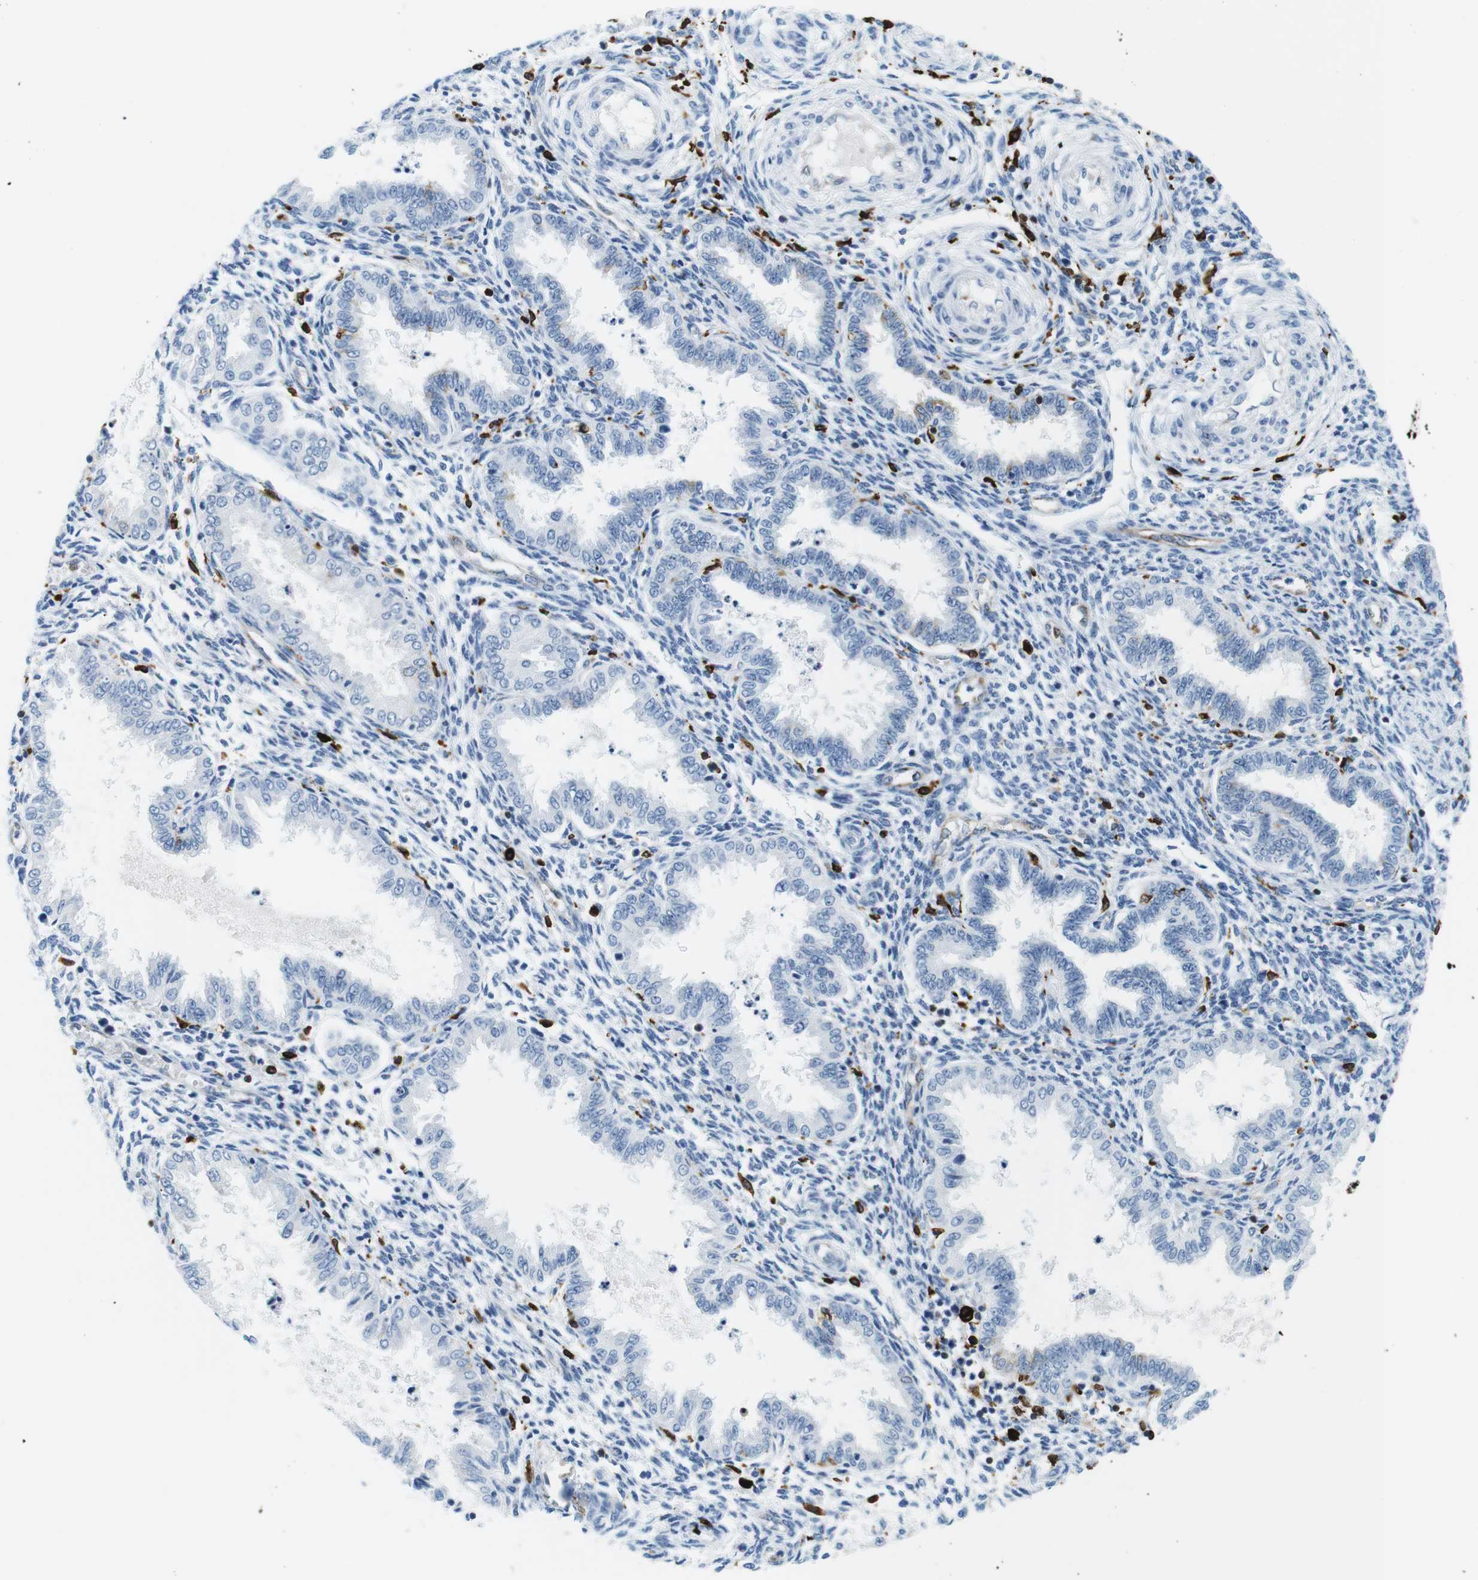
{"staining": {"intensity": "strong", "quantity": "<25%", "location": "cytoplasmic/membranous"}, "tissue": "endometrium", "cell_type": "Cells in endometrial stroma", "image_type": "normal", "snomed": [{"axis": "morphology", "description": "Normal tissue, NOS"}, {"axis": "topography", "description": "Endometrium"}], "caption": "Protein expression analysis of benign human endometrium reveals strong cytoplasmic/membranous staining in approximately <25% of cells in endometrial stroma. The staining is performed using DAB brown chromogen to label protein expression. The nuclei are counter-stained blue using hematoxylin.", "gene": "CIITA", "patient": {"sex": "female", "age": 33}}